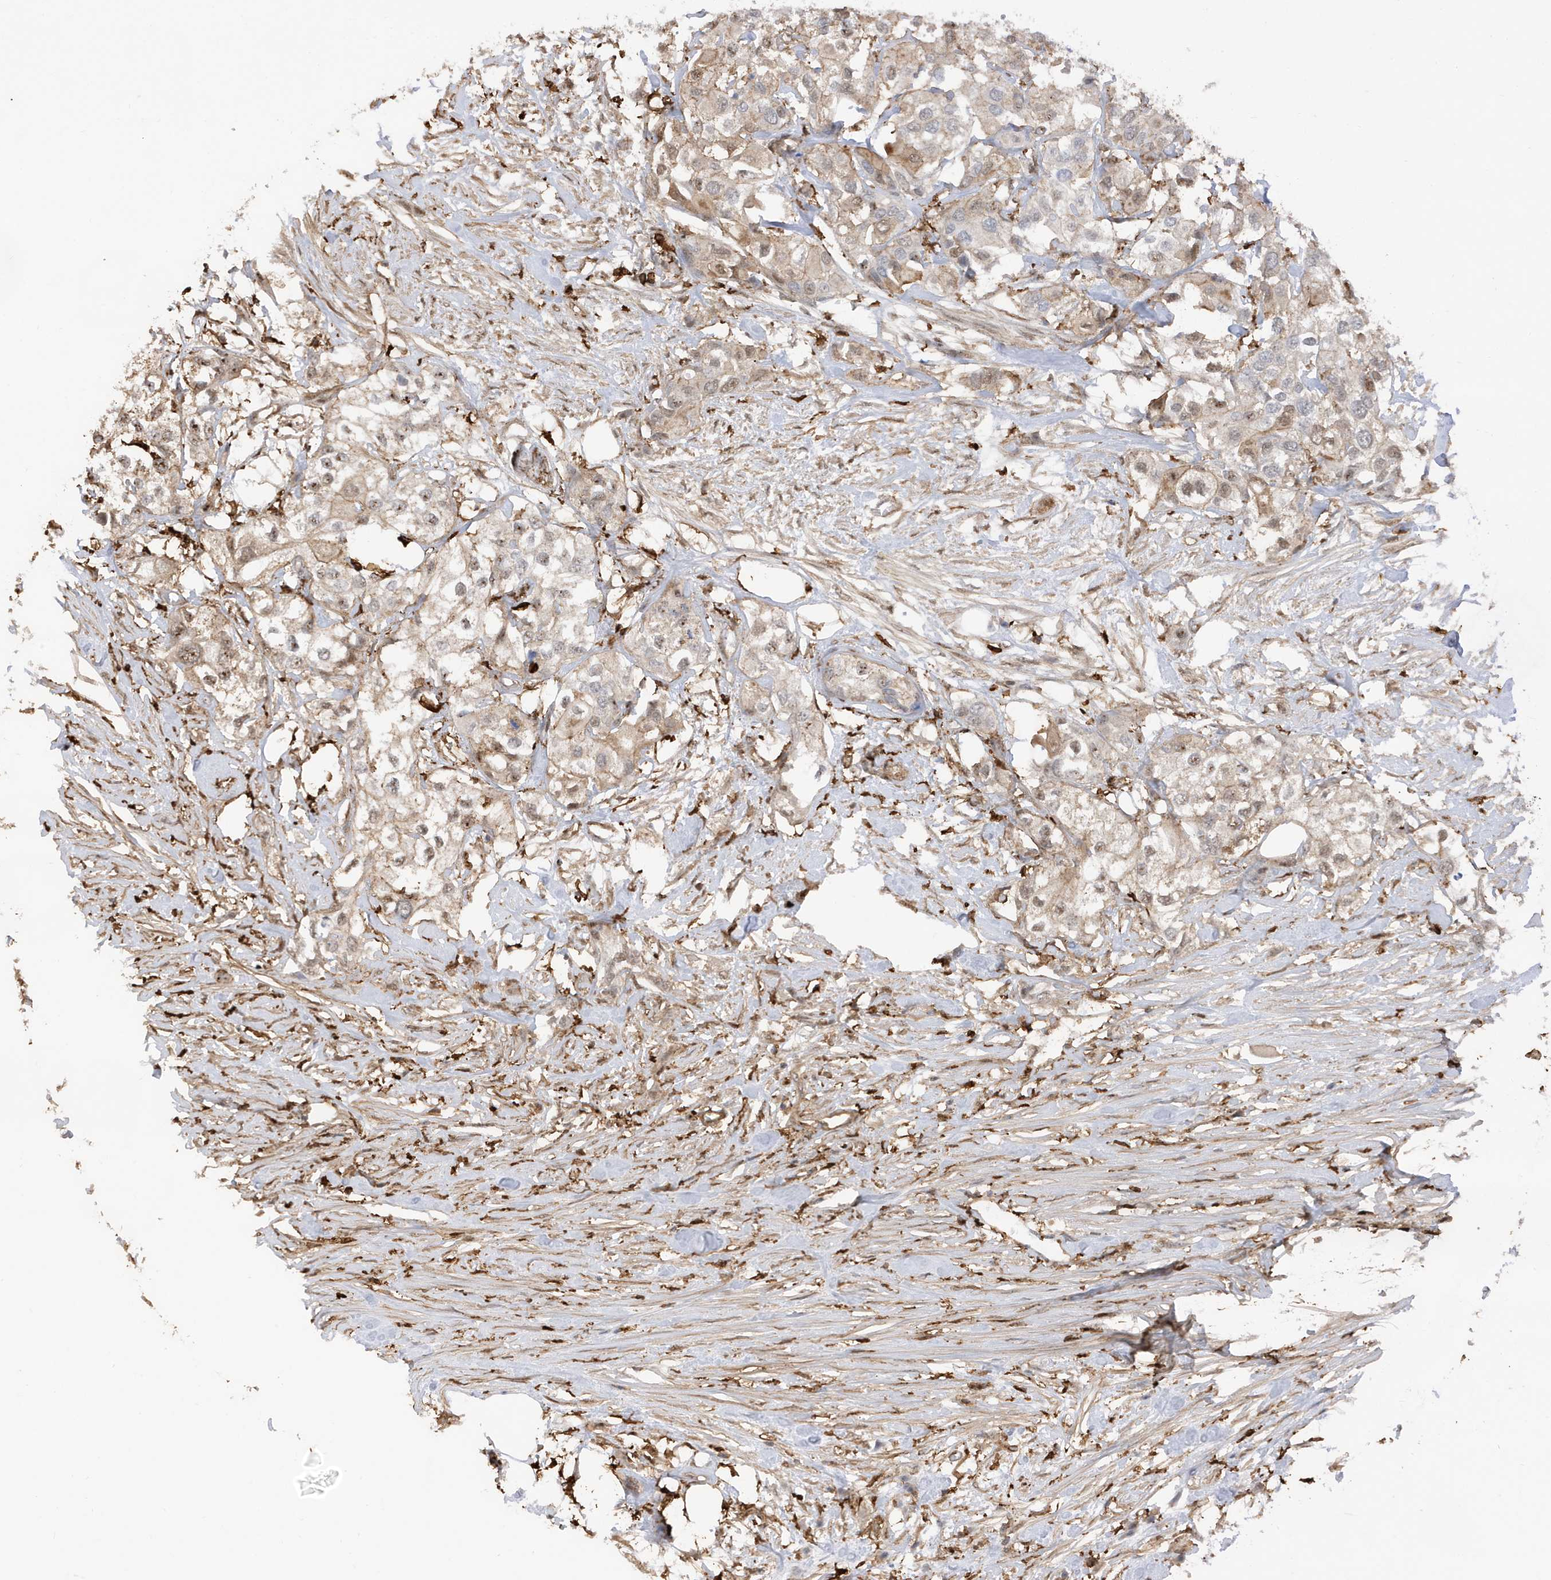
{"staining": {"intensity": "weak", "quantity": "25%-75%", "location": "cytoplasmic/membranous"}, "tissue": "urothelial cancer", "cell_type": "Tumor cells", "image_type": "cancer", "snomed": [{"axis": "morphology", "description": "Urothelial carcinoma, High grade"}, {"axis": "topography", "description": "Urinary bladder"}], "caption": "A photomicrograph of human high-grade urothelial carcinoma stained for a protein displays weak cytoplasmic/membranous brown staining in tumor cells.", "gene": "PHACTR2", "patient": {"sex": "male", "age": 64}}